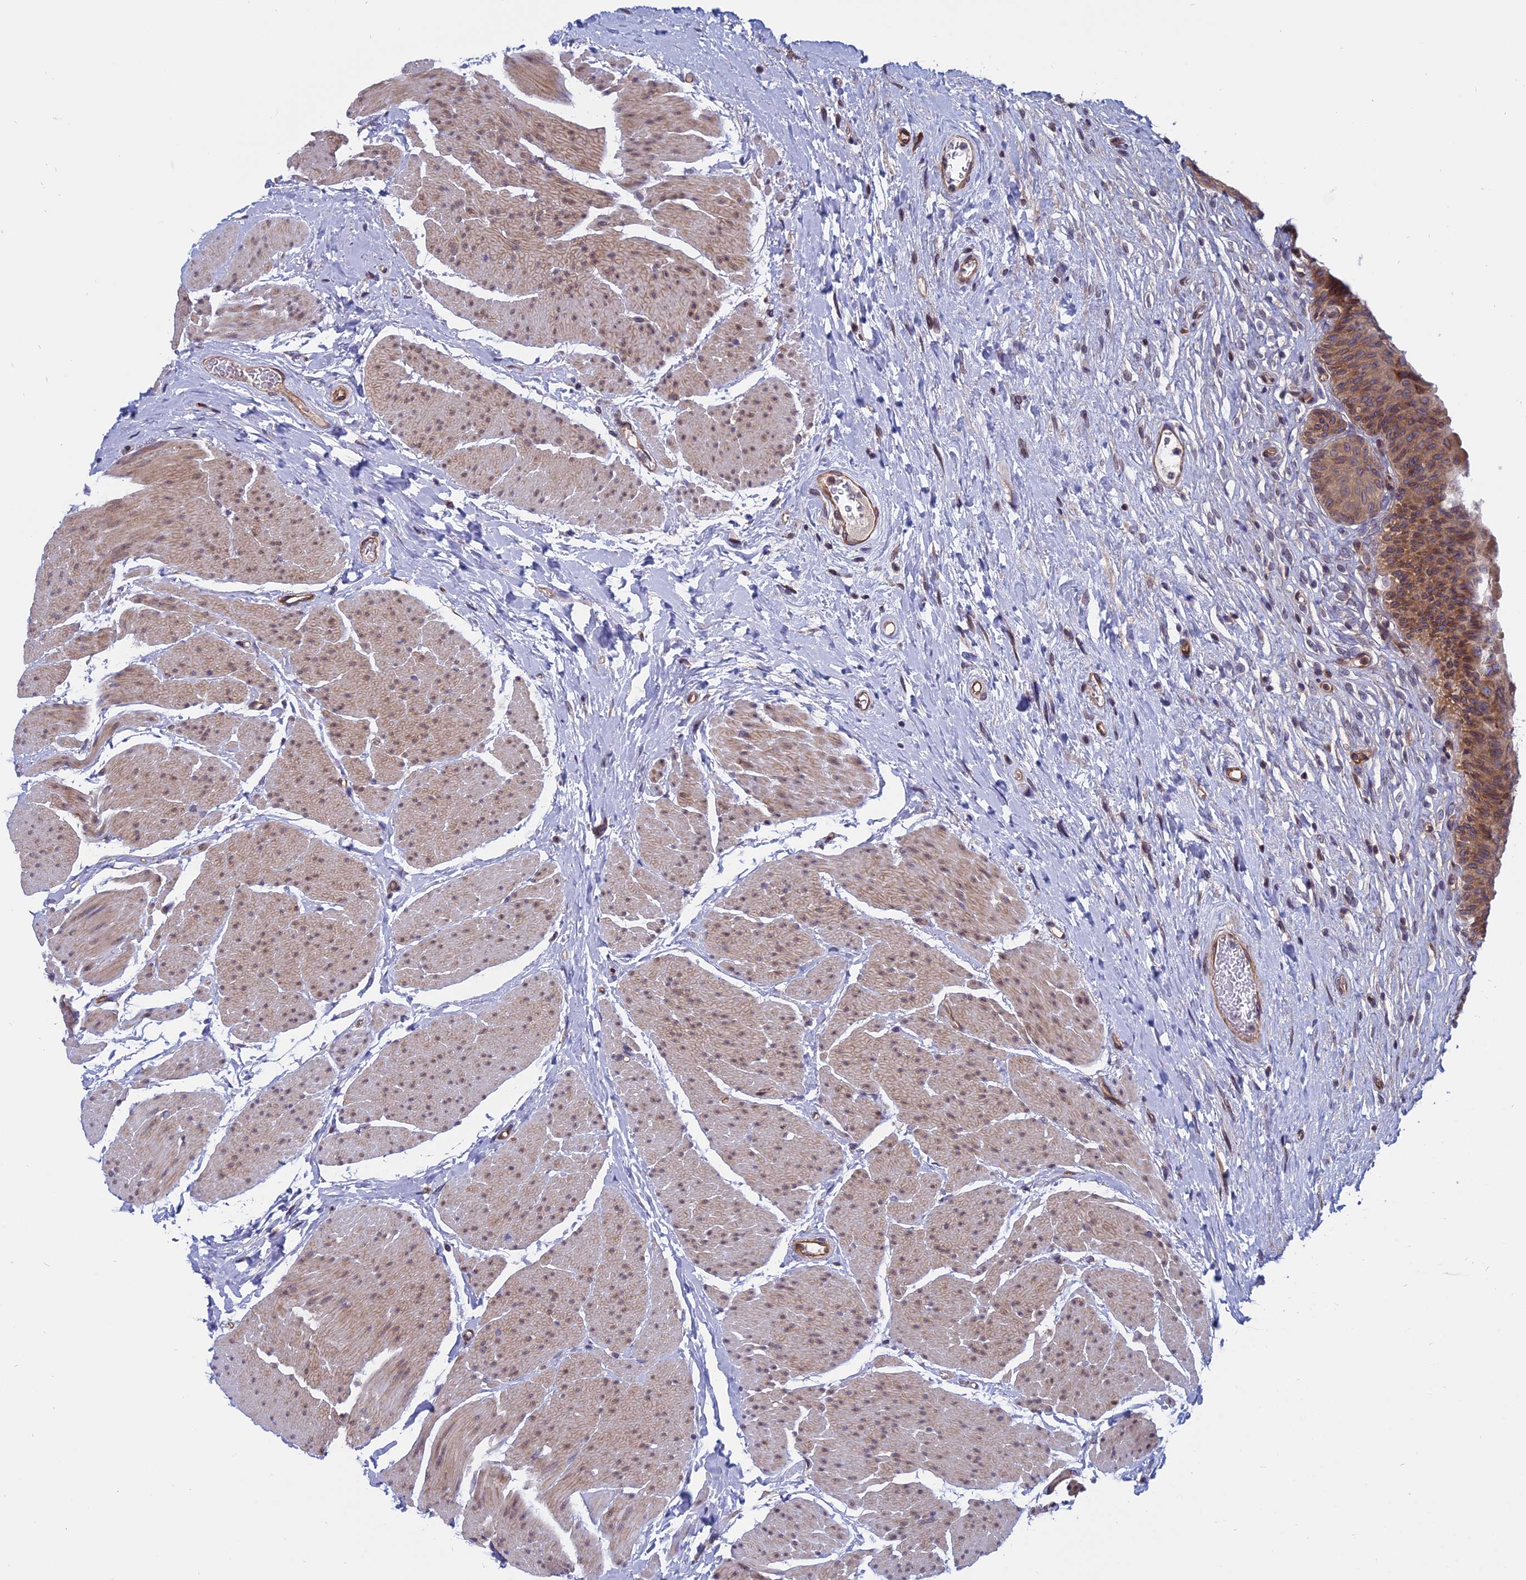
{"staining": {"intensity": "moderate", "quantity": ">75%", "location": "cytoplasmic/membranous"}, "tissue": "urinary bladder", "cell_type": "Urothelial cells", "image_type": "normal", "snomed": [{"axis": "morphology", "description": "Normal tissue, NOS"}, {"axis": "topography", "description": "Urinary bladder"}], "caption": "Immunohistochemical staining of benign urinary bladder exhibits medium levels of moderate cytoplasmic/membranous positivity in approximately >75% of urothelial cells. Using DAB (brown) and hematoxylin (blue) stains, captured at high magnification using brightfield microscopy.", "gene": "NAA10", "patient": {"sex": "male", "age": 74}}